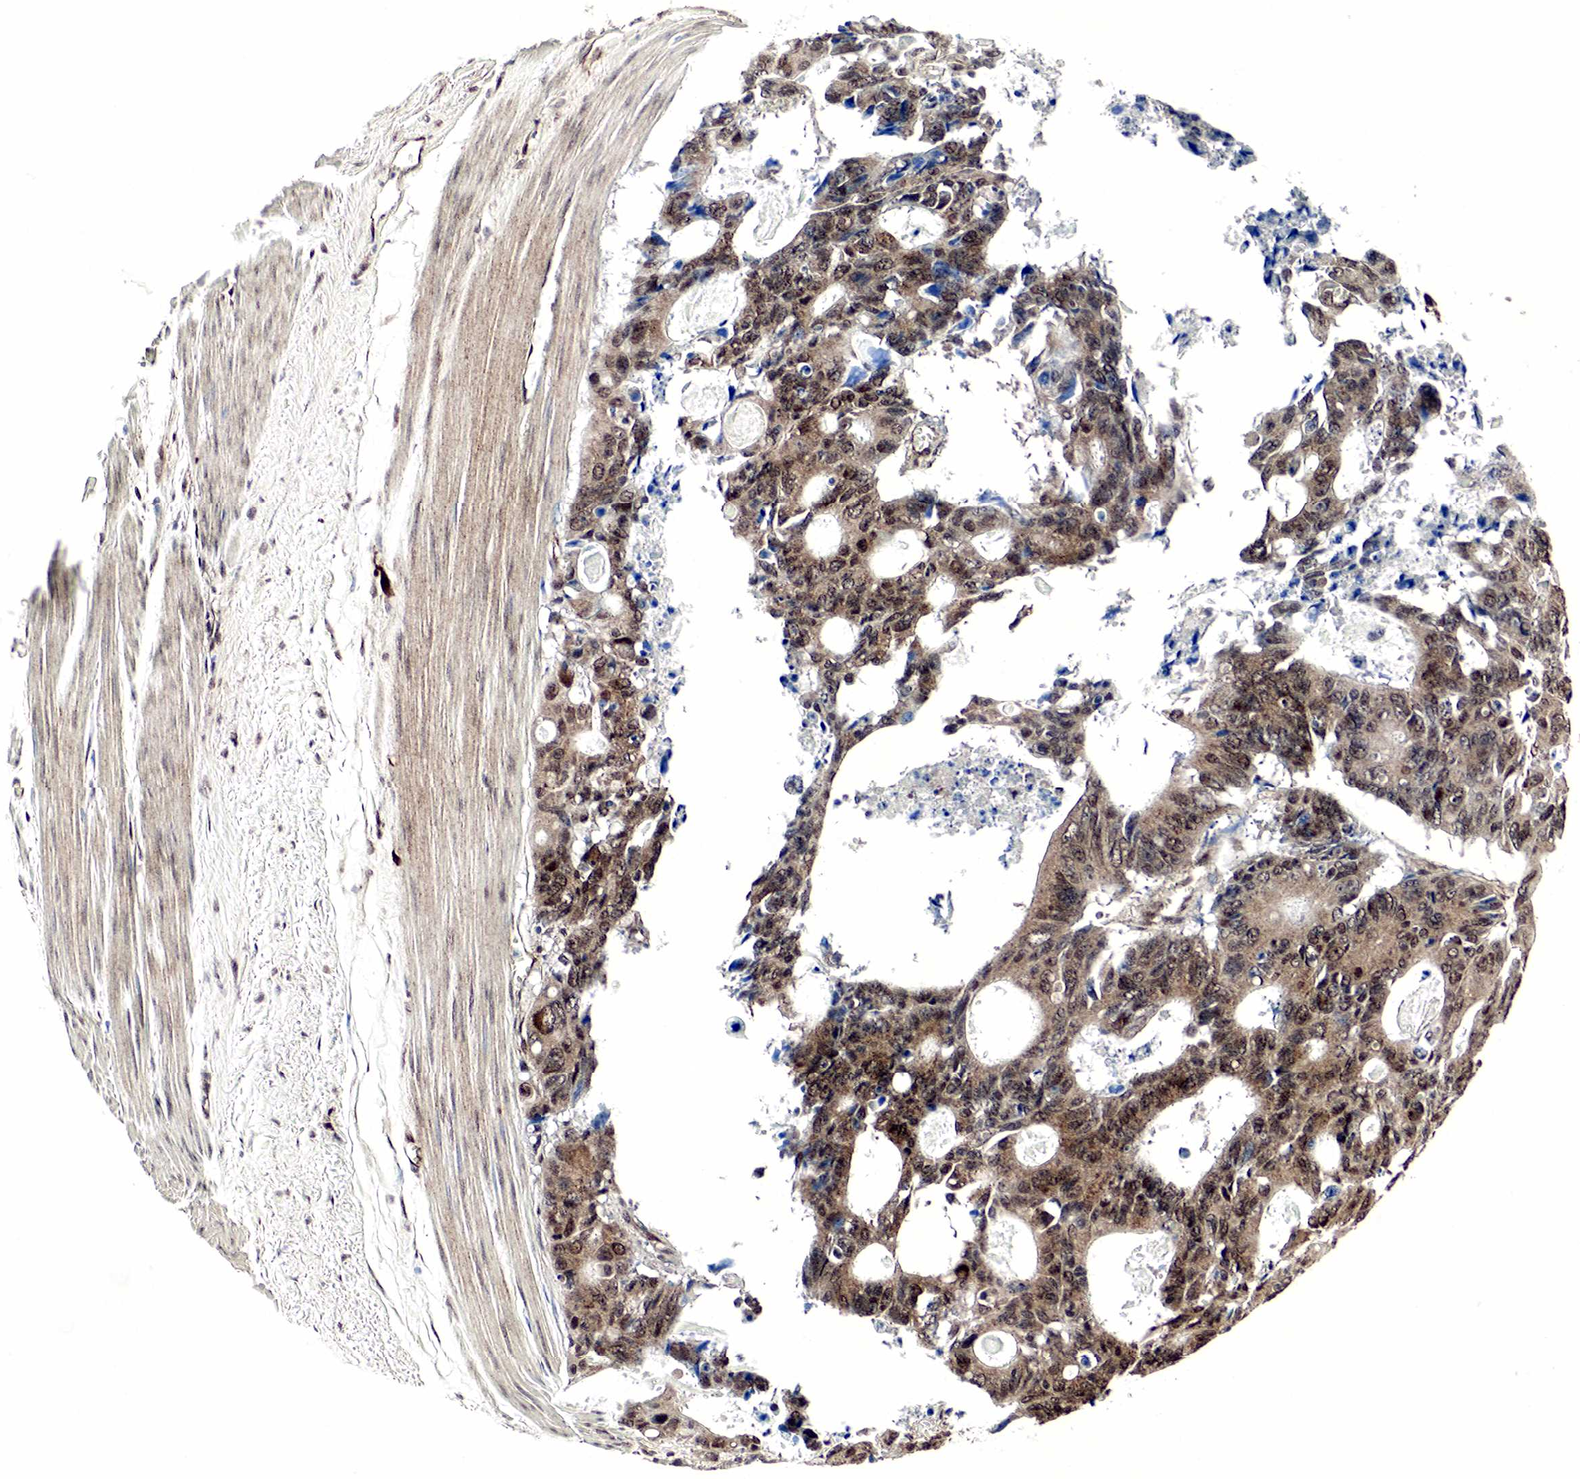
{"staining": {"intensity": "strong", "quantity": "25%-75%", "location": "cytoplasmic/membranous,nuclear"}, "tissue": "colorectal cancer", "cell_type": "Tumor cells", "image_type": "cancer", "snomed": [{"axis": "morphology", "description": "Adenocarcinoma, NOS"}, {"axis": "topography", "description": "Rectum"}], "caption": "Strong cytoplasmic/membranous and nuclear expression is identified in approximately 25%-75% of tumor cells in adenocarcinoma (colorectal). The protein is shown in brown color, while the nuclei are stained blue.", "gene": "SPIN1", "patient": {"sex": "male", "age": 76}}